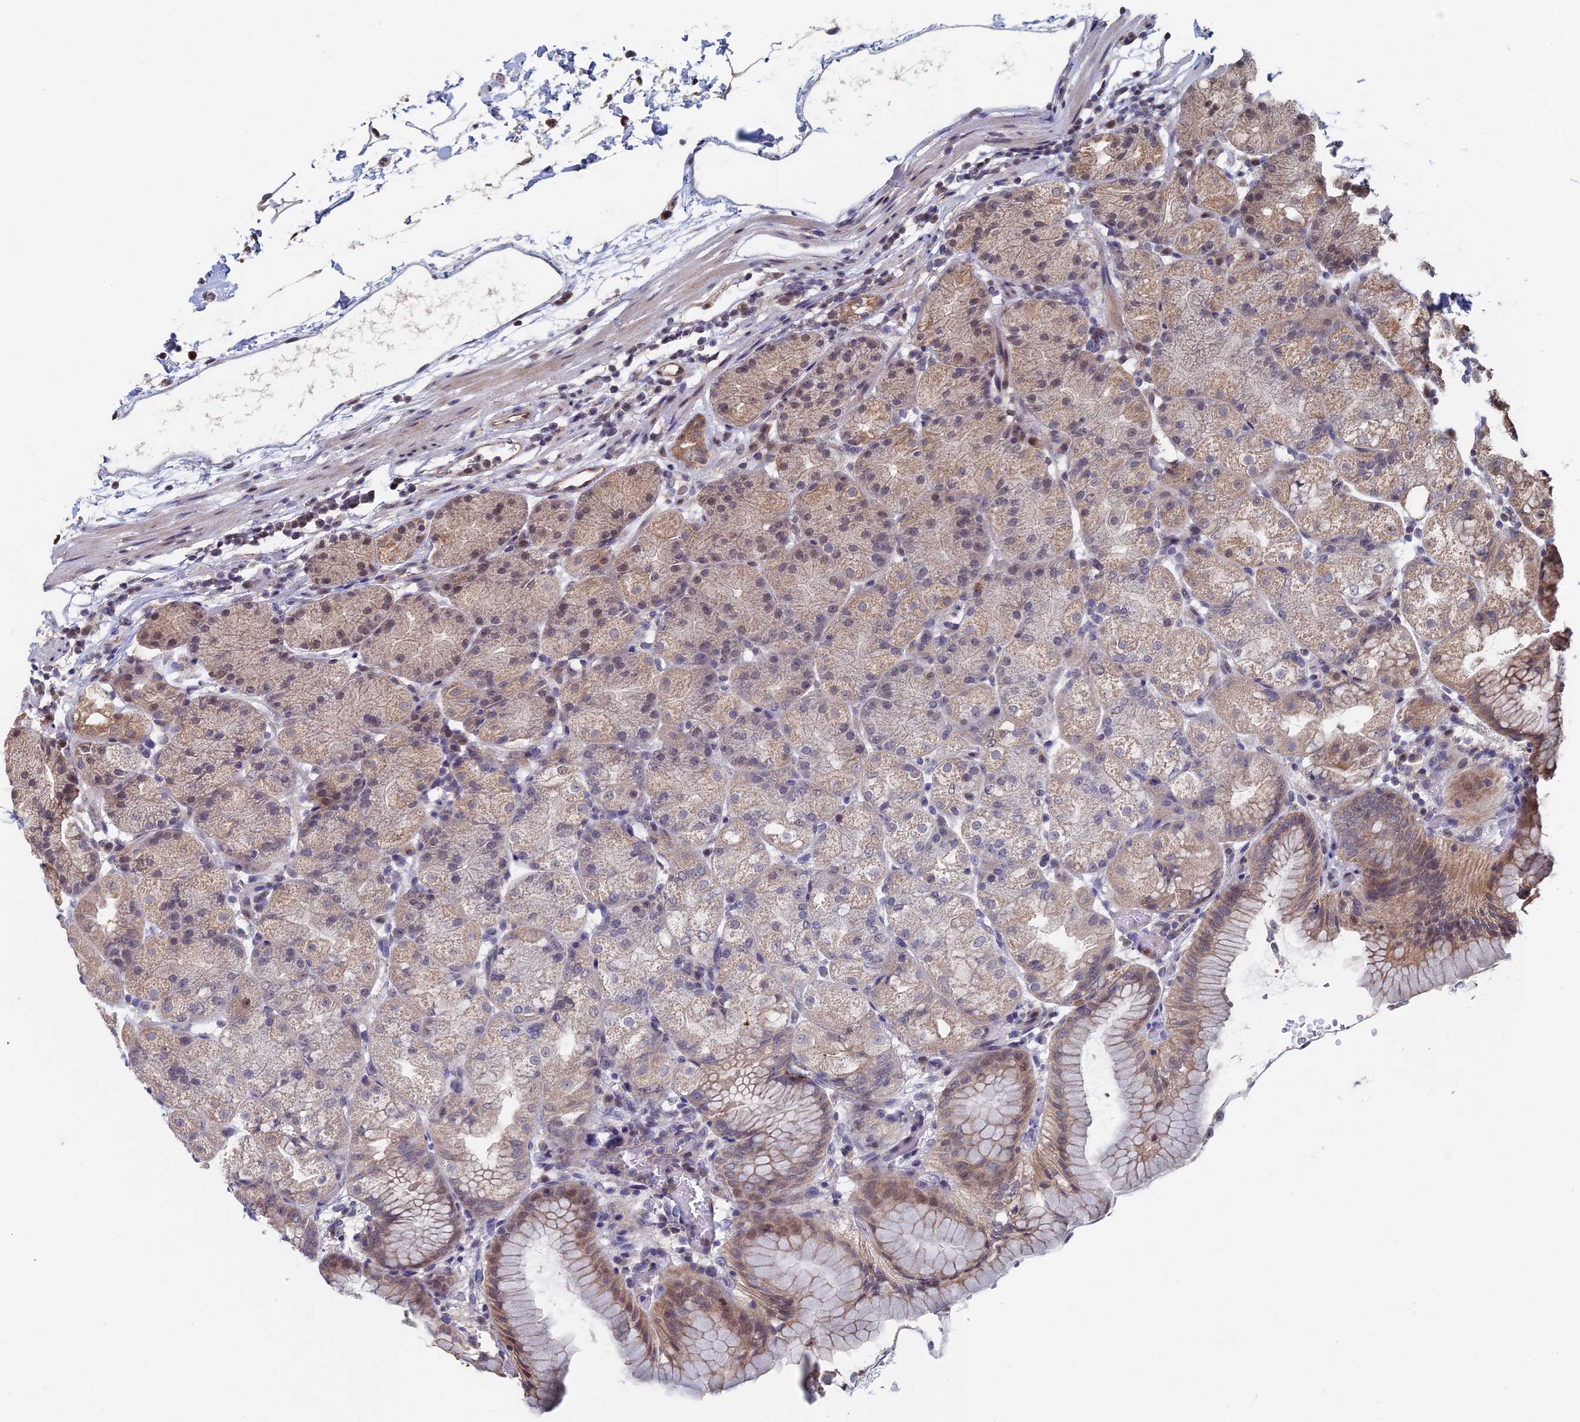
{"staining": {"intensity": "moderate", "quantity": "25%-75%", "location": "cytoplasmic/membranous,nuclear"}, "tissue": "stomach", "cell_type": "Glandular cells", "image_type": "normal", "snomed": [{"axis": "morphology", "description": "Normal tissue, NOS"}, {"axis": "topography", "description": "Stomach, upper"}, {"axis": "topography", "description": "Stomach, lower"}], "caption": "This micrograph displays immunohistochemistry (IHC) staining of normal stomach, with medium moderate cytoplasmic/membranous,nuclear positivity in approximately 25%-75% of glandular cells.", "gene": "KIAA1328", "patient": {"sex": "male", "age": 62}}